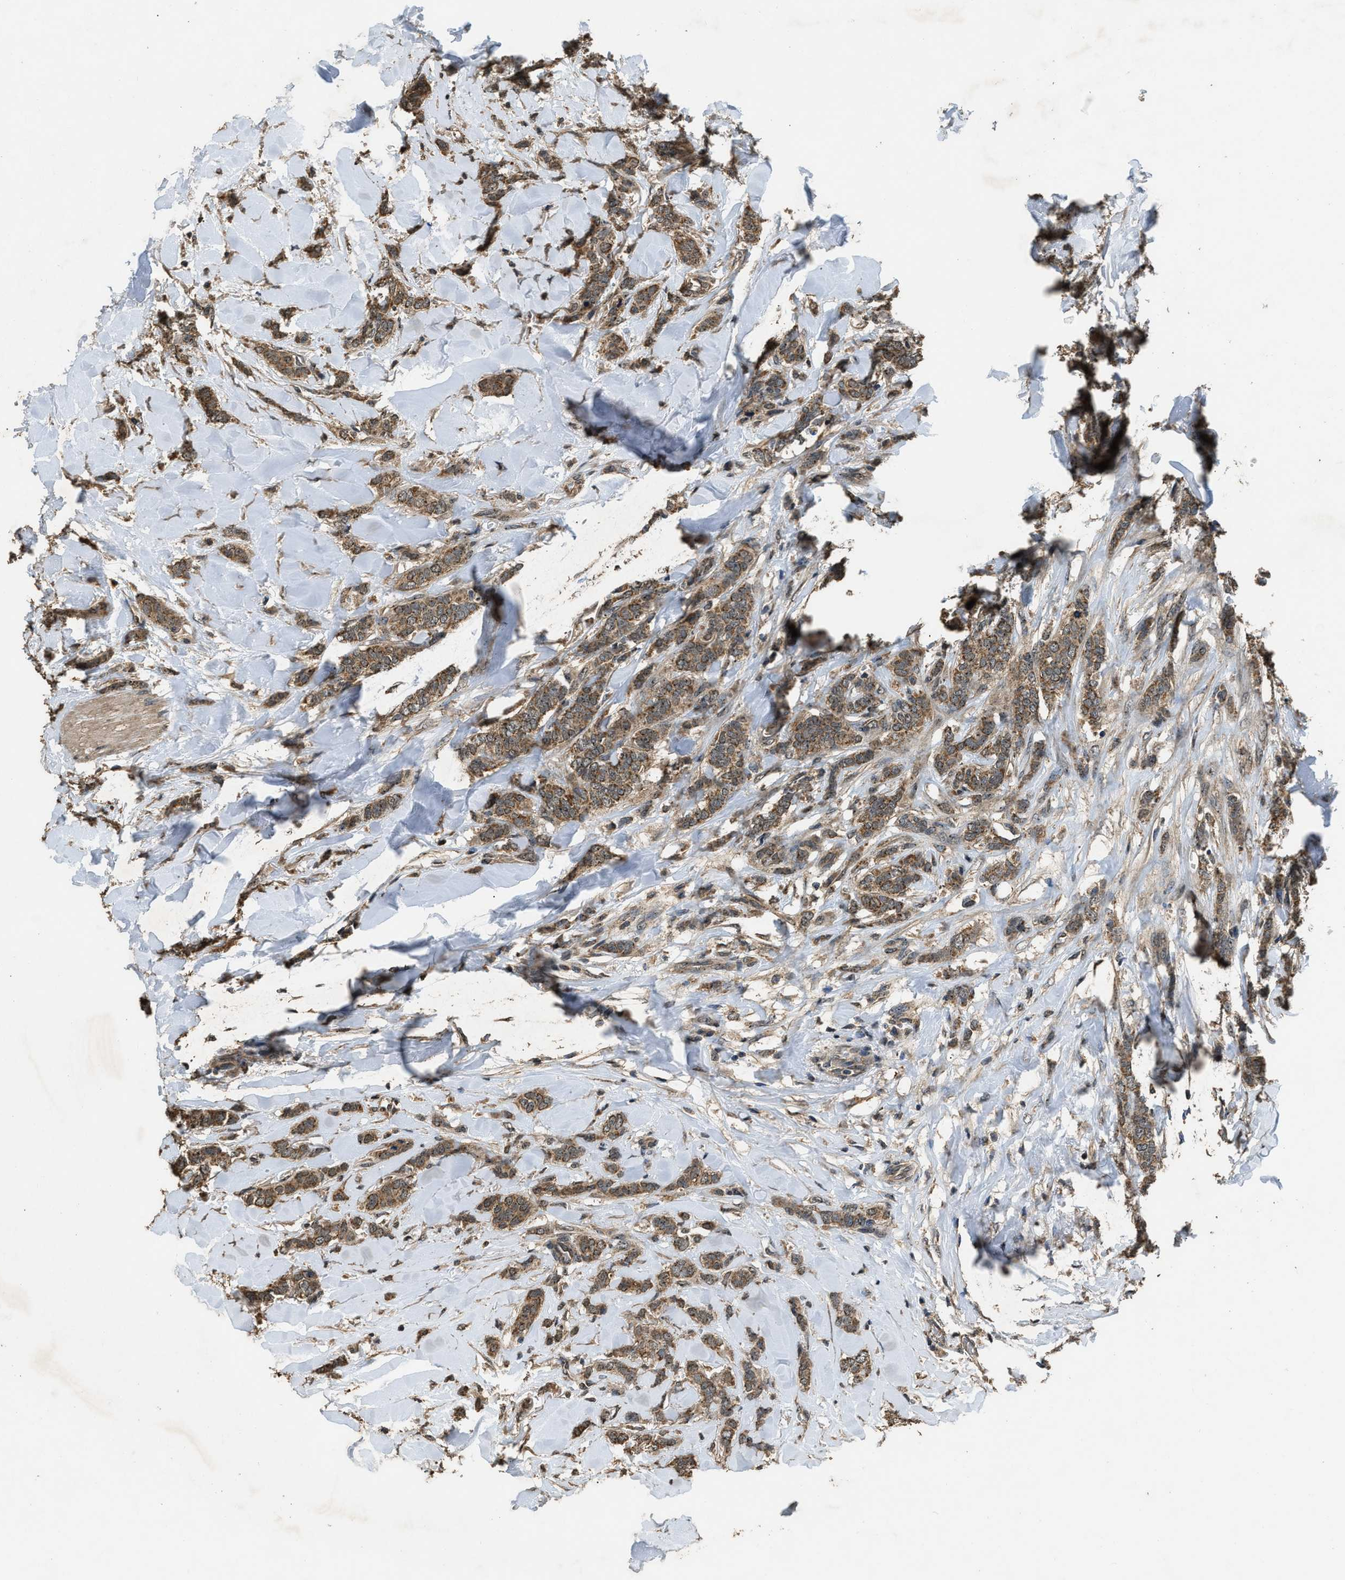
{"staining": {"intensity": "moderate", "quantity": ">75%", "location": "cytoplasmic/membranous,nuclear"}, "tissue": "breast cancer", "cell_type": "Tumor cells", "image_type": "cancer", "snomed": [{"axis": "morphology", "description": "Lobular carcinoma"}, {"axis": "topography", "description": "Skin"}, {"axis": "topography", "description": "Breast"}], "caption": "The micrograph shows staining of breast cancer (lobular carcinoma), revealing moderate cytoplasmic/membranous and nuclear protein staining (brown color) within tumor cells.", "gene": "DENND6B", "patient": {"sex": "female", "age": 46}}